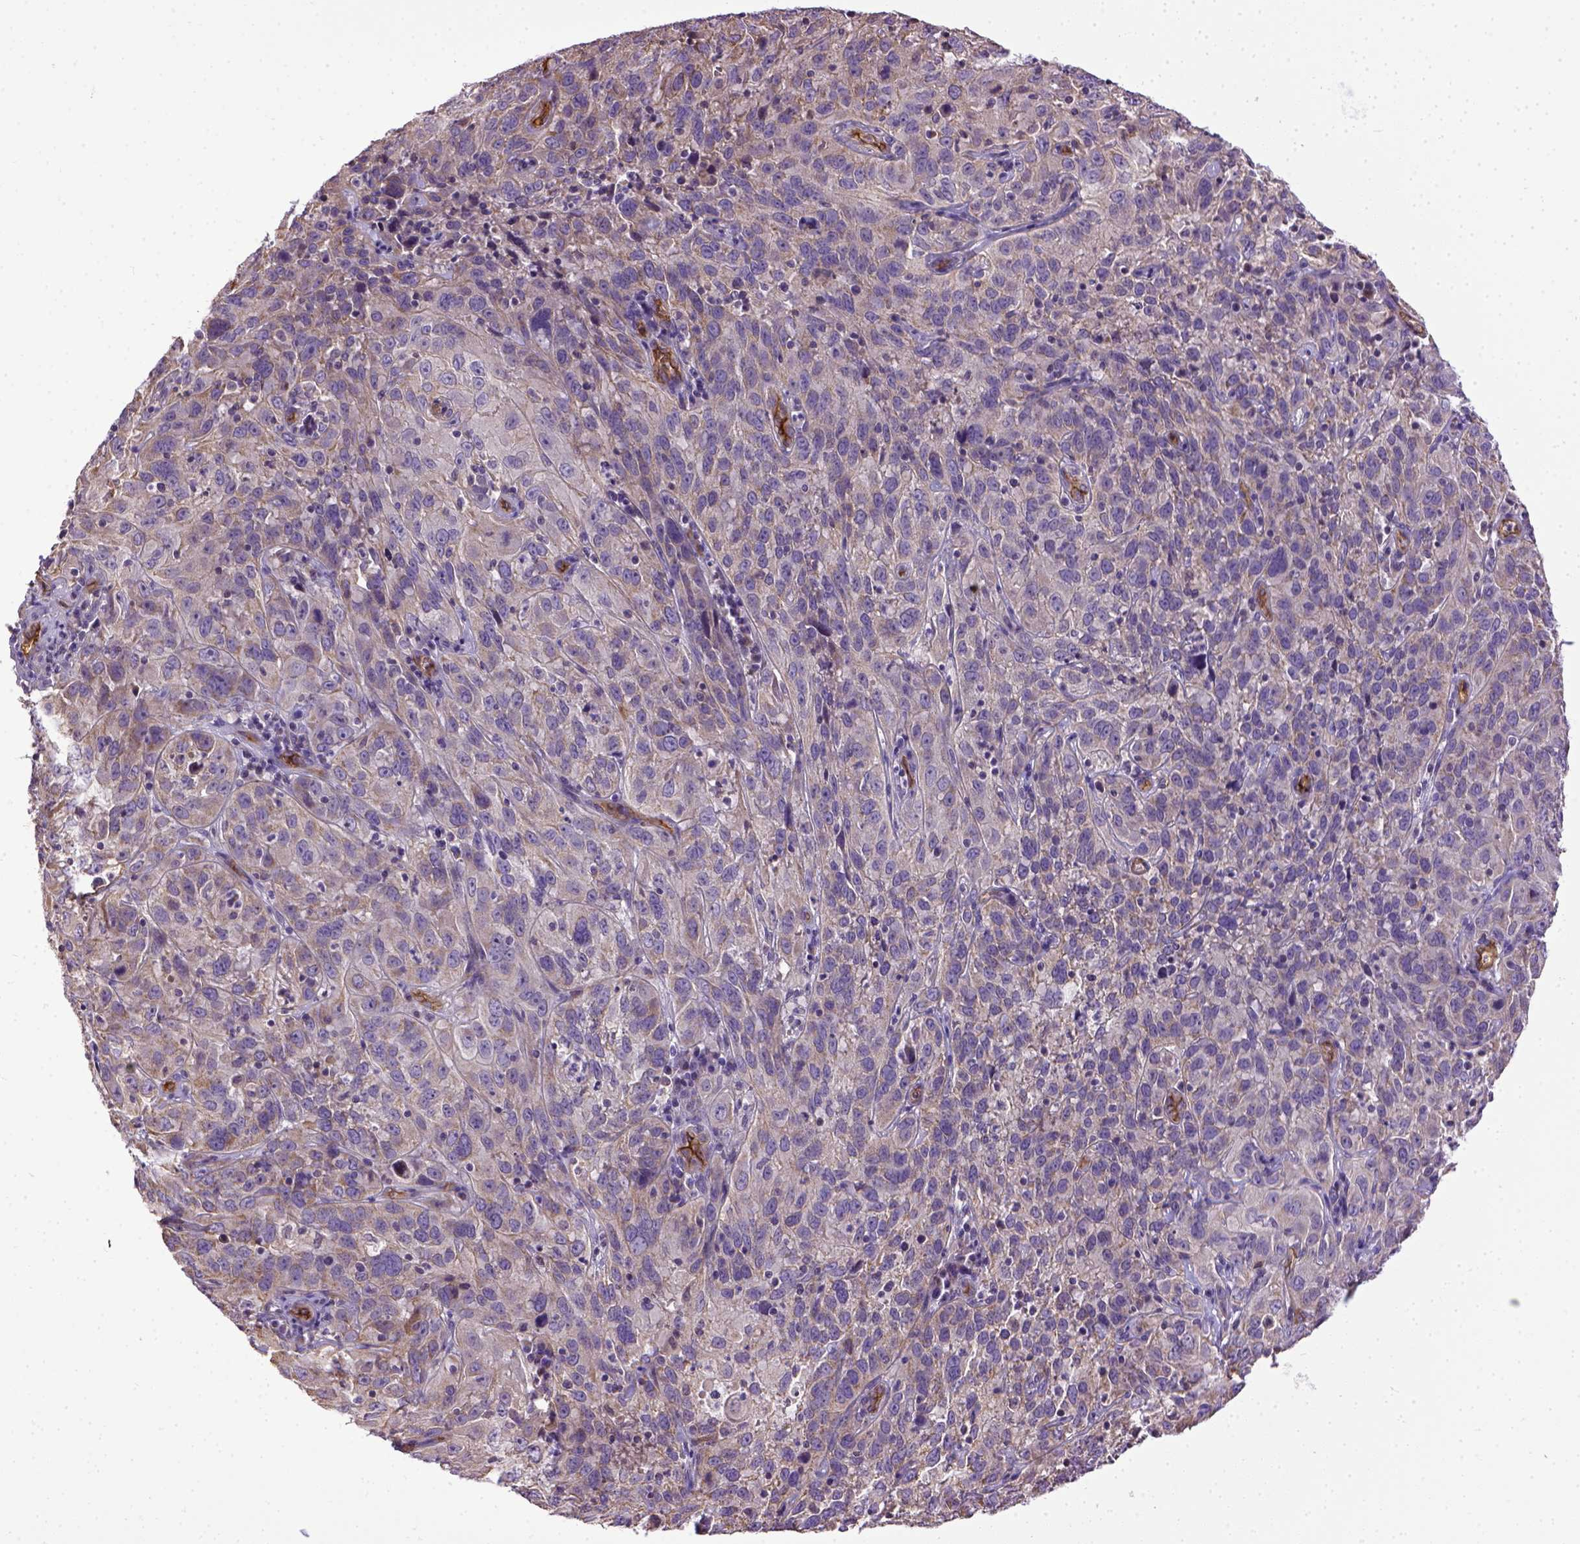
{"staining": {"intensity": "weak", "quantity": "25%-75%", "location": "cytoplasmic/membranous"}, "tissue": "cervical cancer", "cell_type": "Tumor cells", "image_type": "cancer", "snomed": [{"axis": "morphology", "description": "Squamous cell carcinoma, NOS"}, {"axis": "topography", "description": "Cervix"}], "caption": "This is a micrograph of immunohistochemistry staining of cervical cancer, which shows weak positivity in the cytoplasmic/membranous of tumor cells.", "gene": "ENG", "patient": {"sex": "female", "age": 32}}